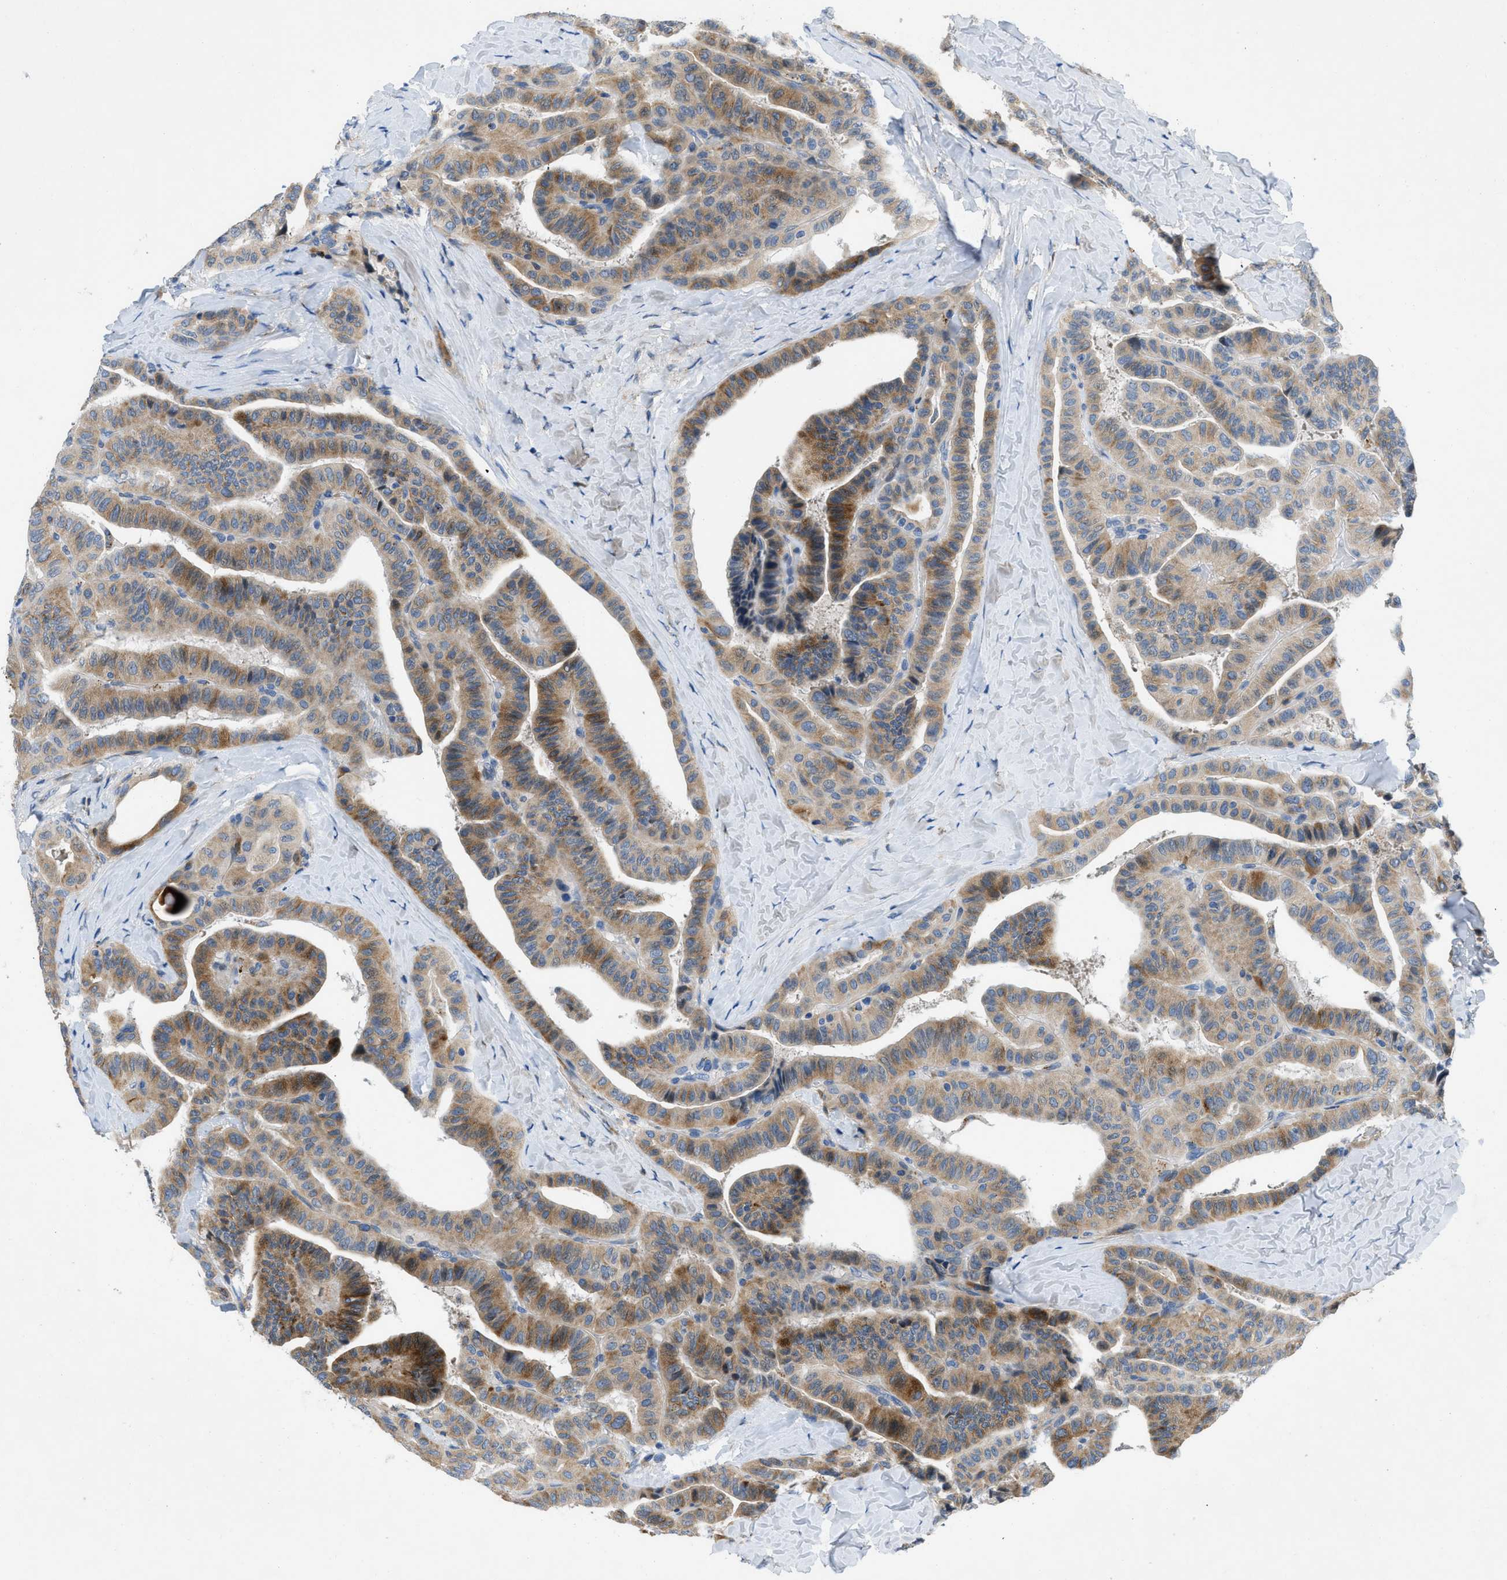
{"staining": {"intensity": "moderate", "quantity": "25%-75%", "location": "cytoplasmic/membranous"}, "tissue": "thyroid cancer", "cell_type": "Tumor cells", "image_type": "cancer", "snomed": [{"axis": "morphology", "description": "Papillary adenocarcinoma, NOS"}, {"axis": "topography", "description": "Thyroid gland"}], "caption": "Papillary adenocarcinoma (thyroid) stained with DAB (3,3'-diaminobenzidine) IHC reveals medium levels of moderate cytoplasmic/membranous expression in approximately 25%-75% of tumor cells.", "gene": "TMEM248", "patient": {"sex": "male", "age": 77}}